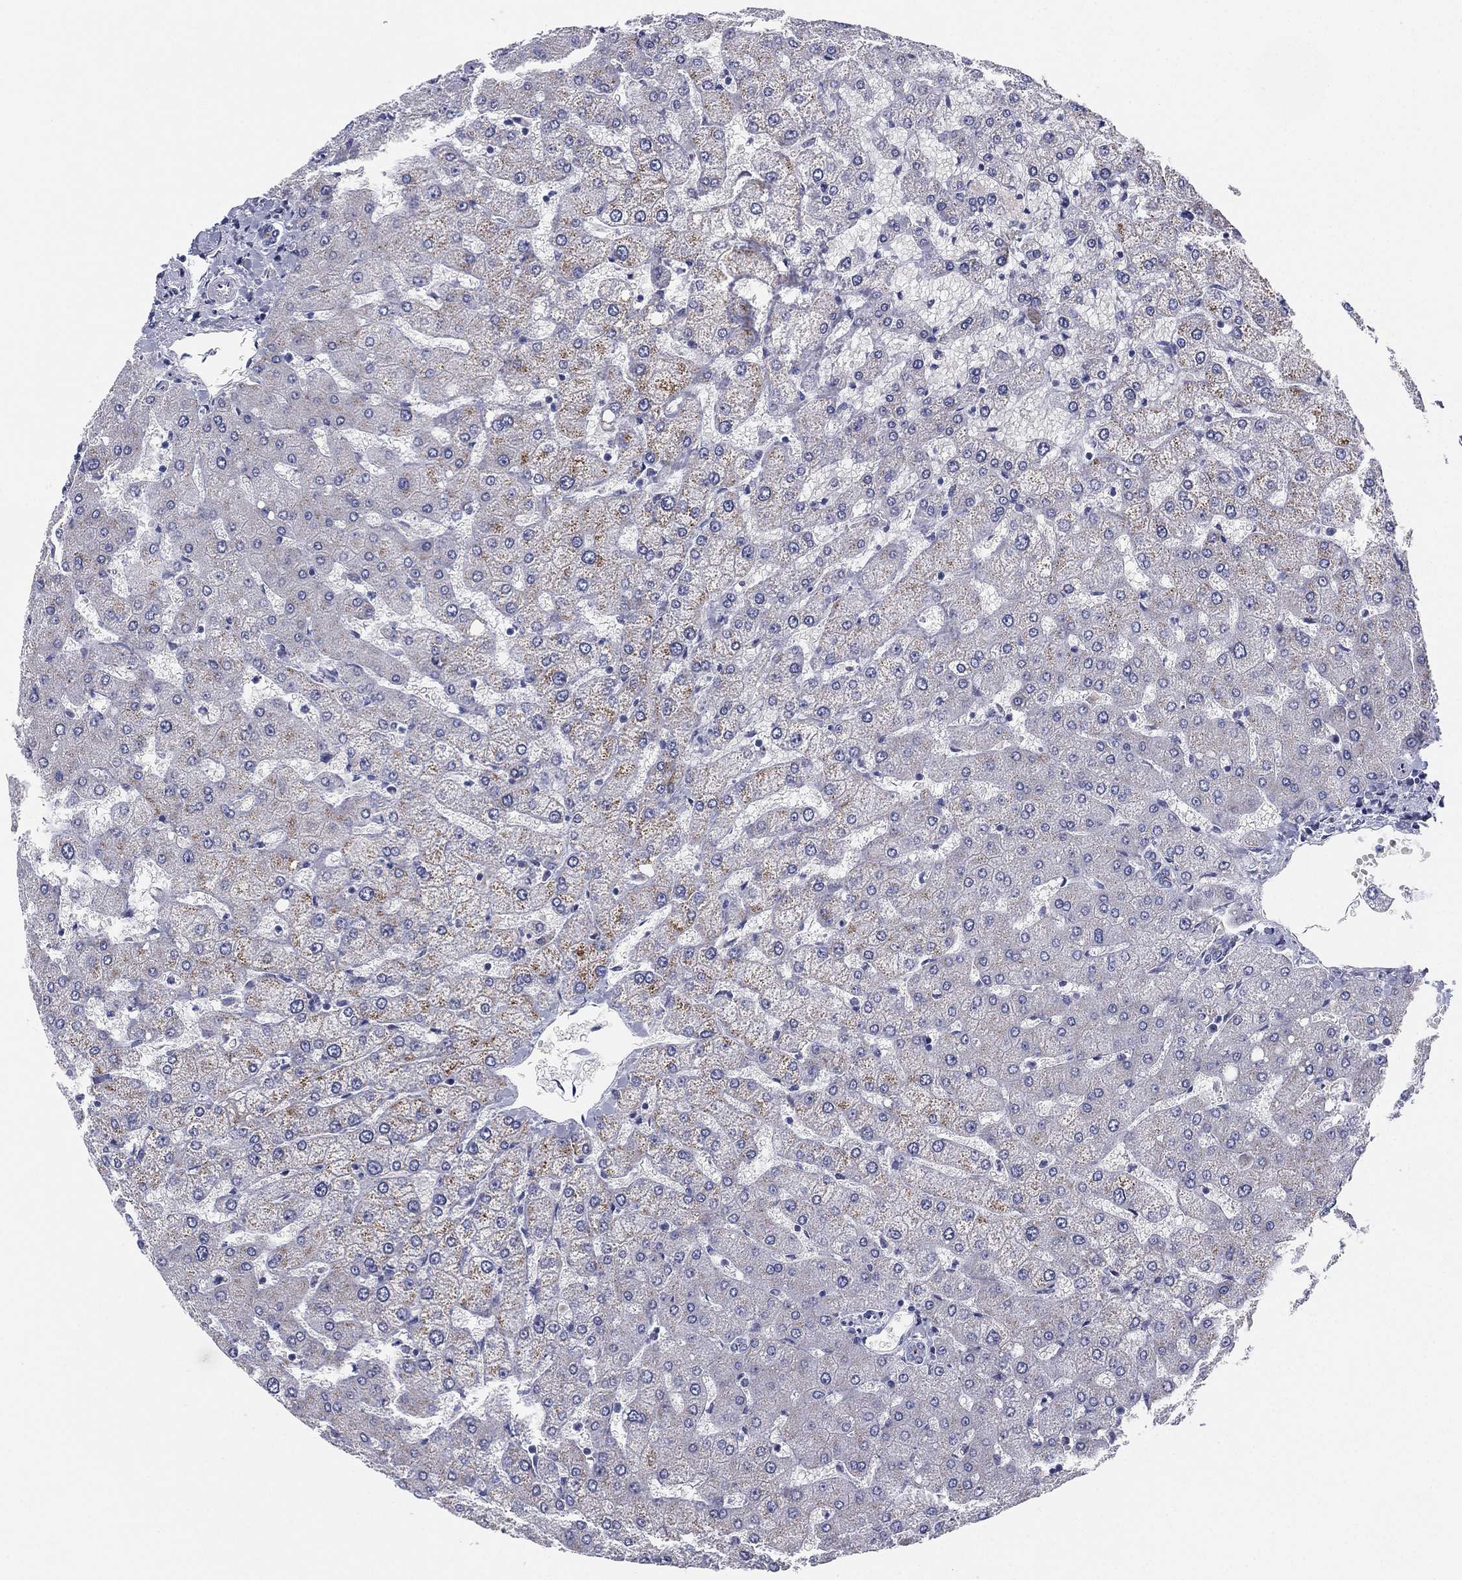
{"staining": {"intensity": "negative", "quantity": "none", "location": "none"}, "tissue": "liver", "cell_type": "Cholangiocytes", "image_type": "normal", "snomed": [{"axis": "morphology", "description": "Normal tissue, NOS"}, {"axis": "topography", "description": "Liver"}], "caption": "Micrograph shows no significant protein staining in cholangiocytes of benign liver.", "gene": "MLF1", "patient": {"sex": "female", "age": 54}}